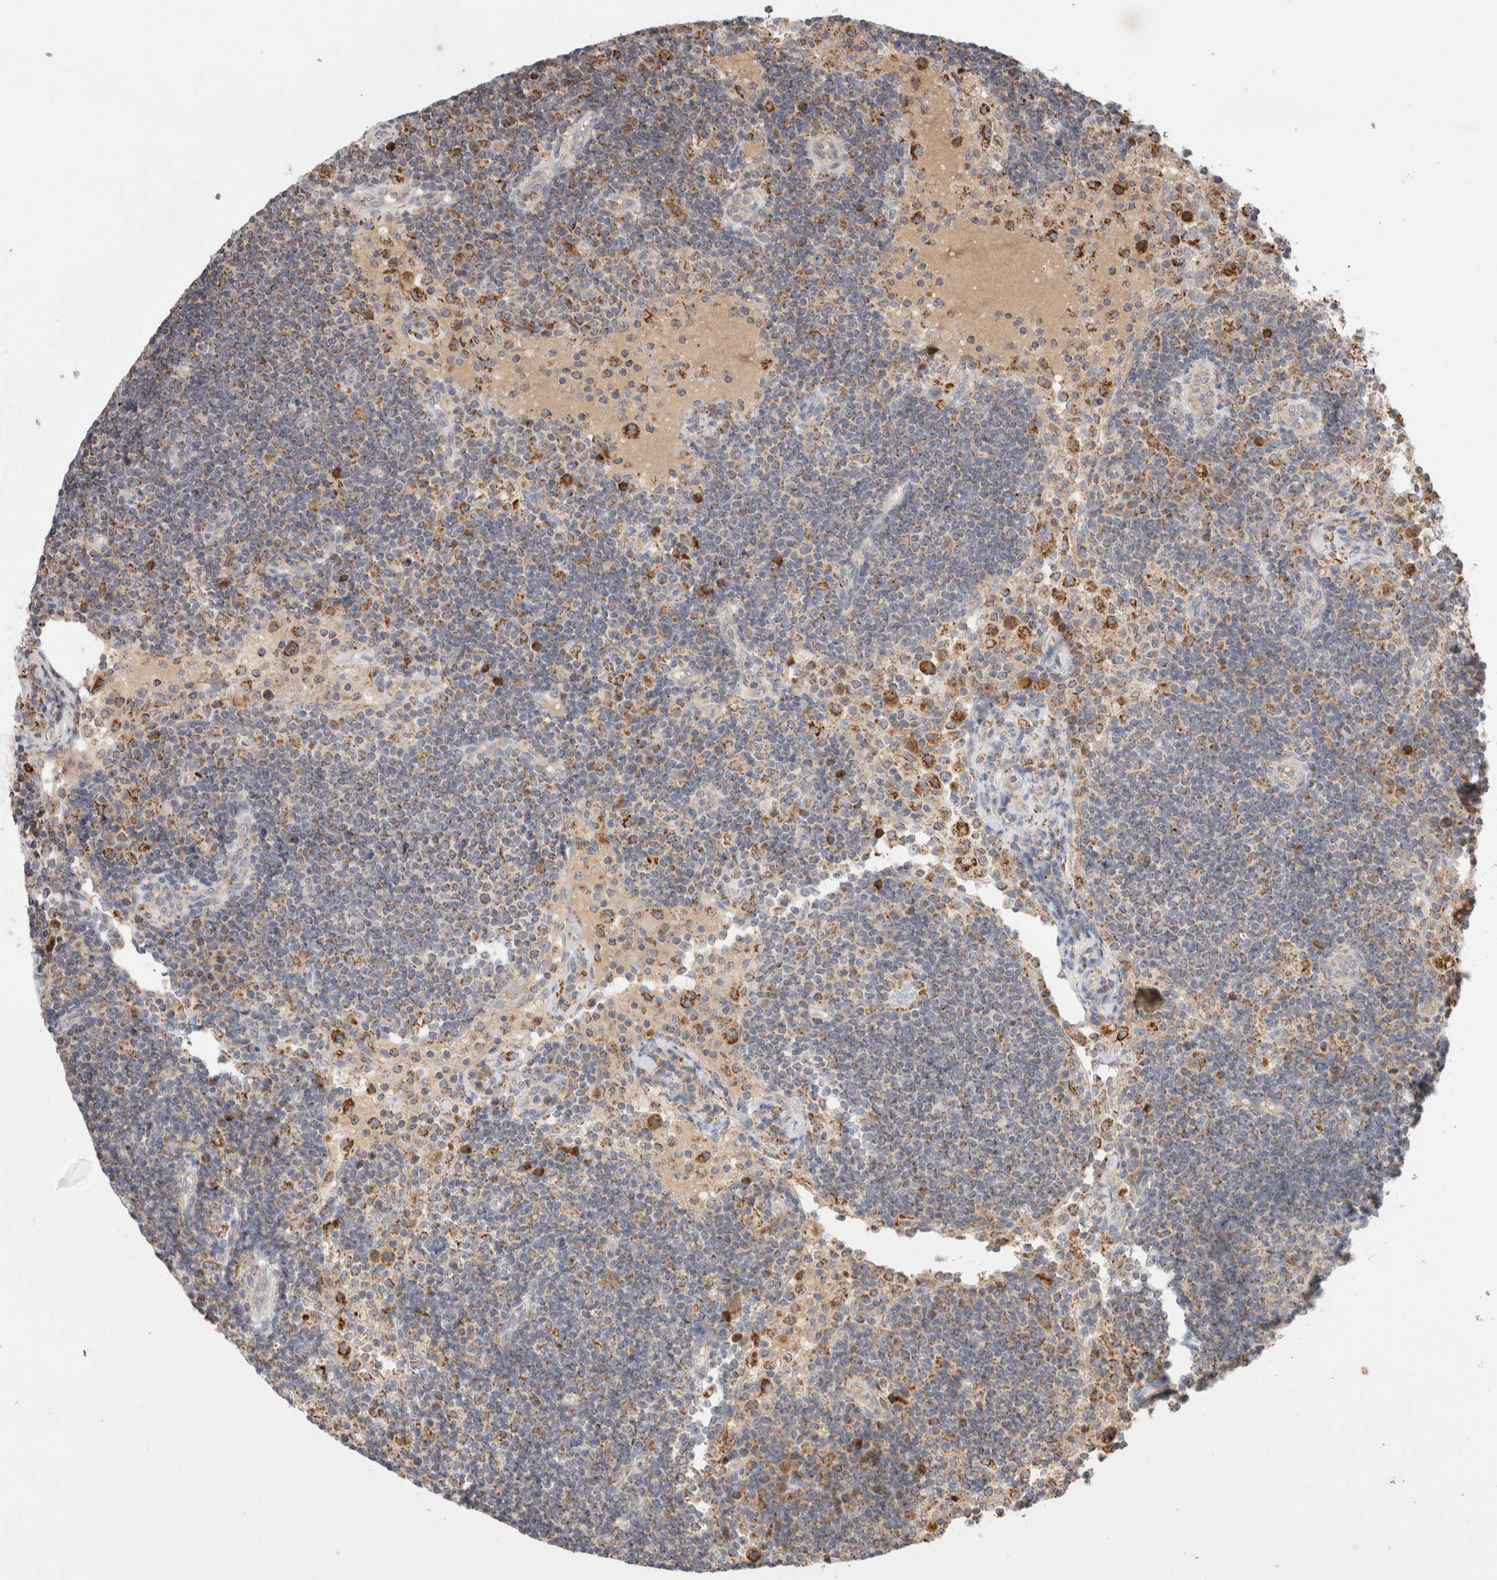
{"staining": {"intensity": "moderate", "quantity": ">75%", "location": "cytoplasmic/membranous"}, "tissue": "lymph node", "cell_type": "Germinal center cells", "image_type": "normal", "snomed": [{"axis": "morphology", "description": "Normal tissue, NOS"}, {"axis": "topography", "description": "Lymph node"}], "caption": "DAB (3,3'-diaminobenzidine) immunohistochemical staining of unremarkable human lymph node demonstrates moderate cytoplasmic/membranous protein positivity in approximately >75% of germinal center cells.", "gene": "HROB", "patient": {"sex": "female", "age": 53}}